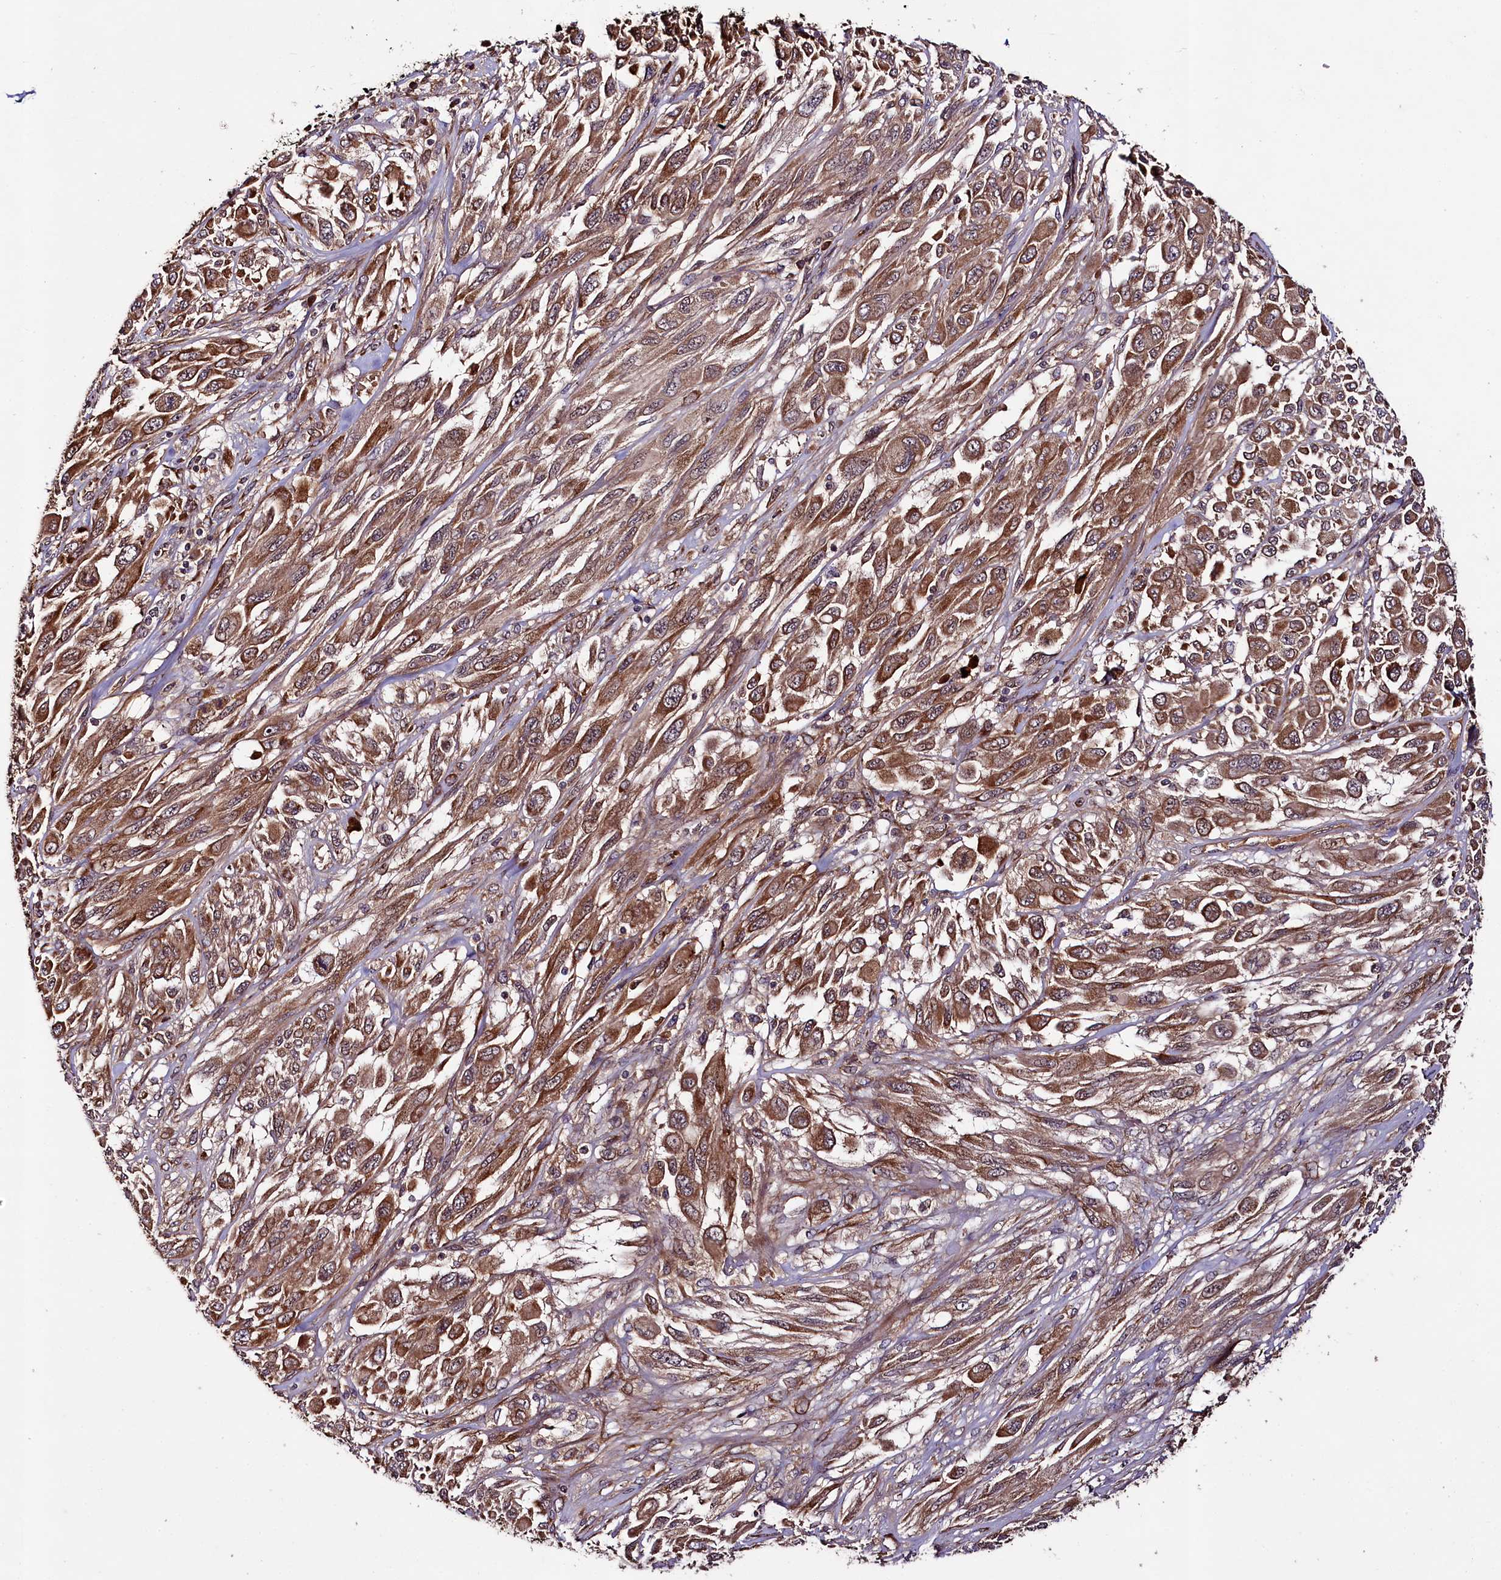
{"staining": {"intensity": "moderate", "quantity": ">75%", "location": "cytoplasmic/membranous"}, "tissue": "melanoma", "cell_type": "Tumor cells", "image_type": "cancer", "snomed": [{"axis": "morphology", "description": "Malignant melanoma, NOS"}, {"axis": "topography", "description": "Skin"}], "caption": "Immunohistochemical staining of human malignant melanoma reveals medium levels of moderate cytoplasmic/membranous protein staining in about >75% of tumor cells.", "gene": "CCDC102A", "patient": {"sex": "female", "age": 91}}